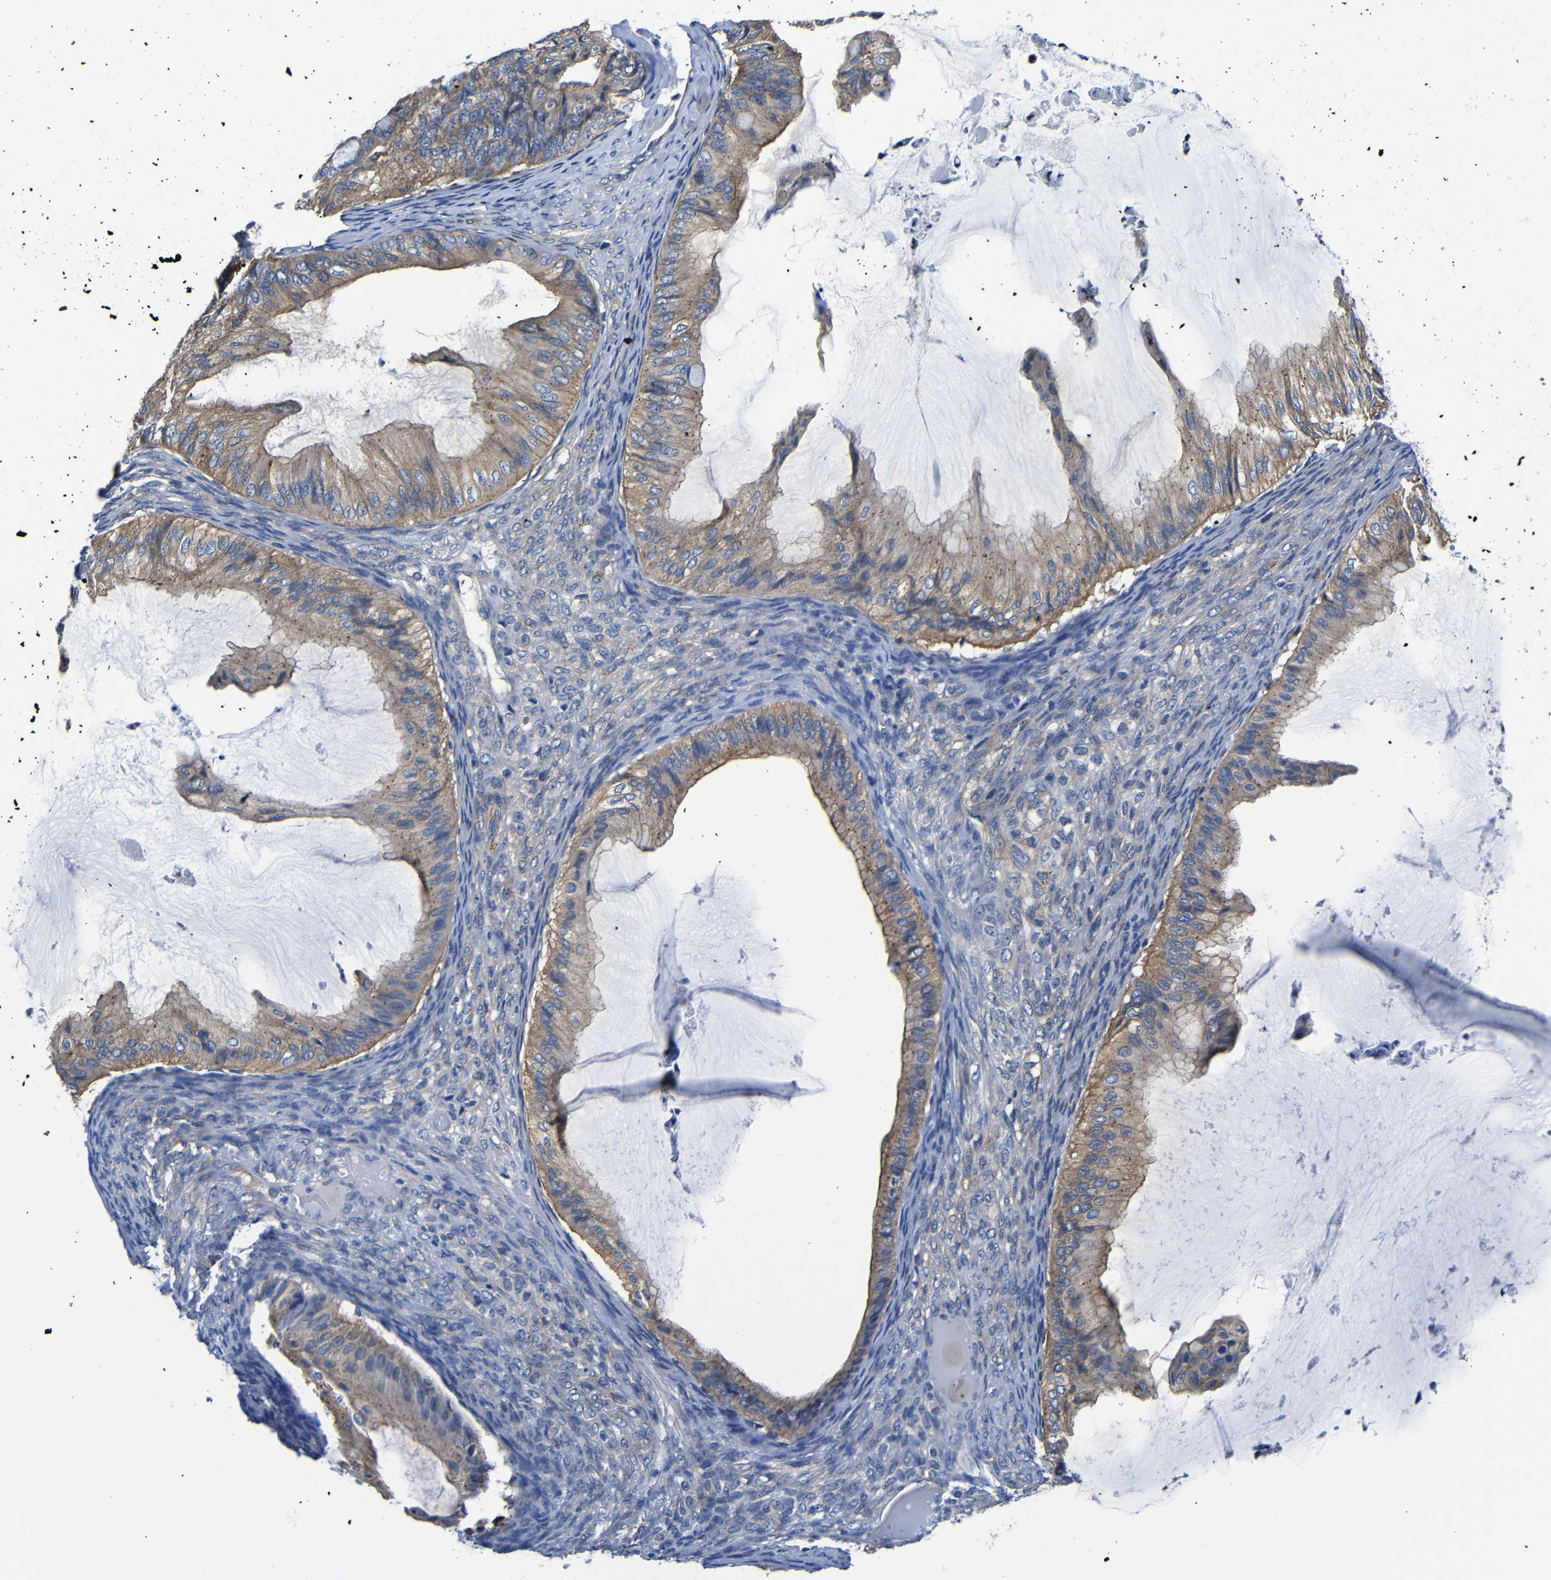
{"staining": {"intensity": "moderate", "quantity": ">75%", "location": "cytoplasmic/membranous"}, "tissue": "ovarian cancer", "cell_type": "Tumor cells", "image_type": "cancer", "snomed": [{"axis": "morphology", "description": "Cystadenocarcinoma, mucinous, NOS"}, {"axis": "topography", "description": "Ovary"}], "caption": "Mucinous cystadenocarcinoma (ovarian) stained with a brown dye shows moderate cytoplasmic/membranous positive expression in about >75% of tumor cells.", "gene": "GIMAP2", "patient": {"sex": "female", "age": 61}}